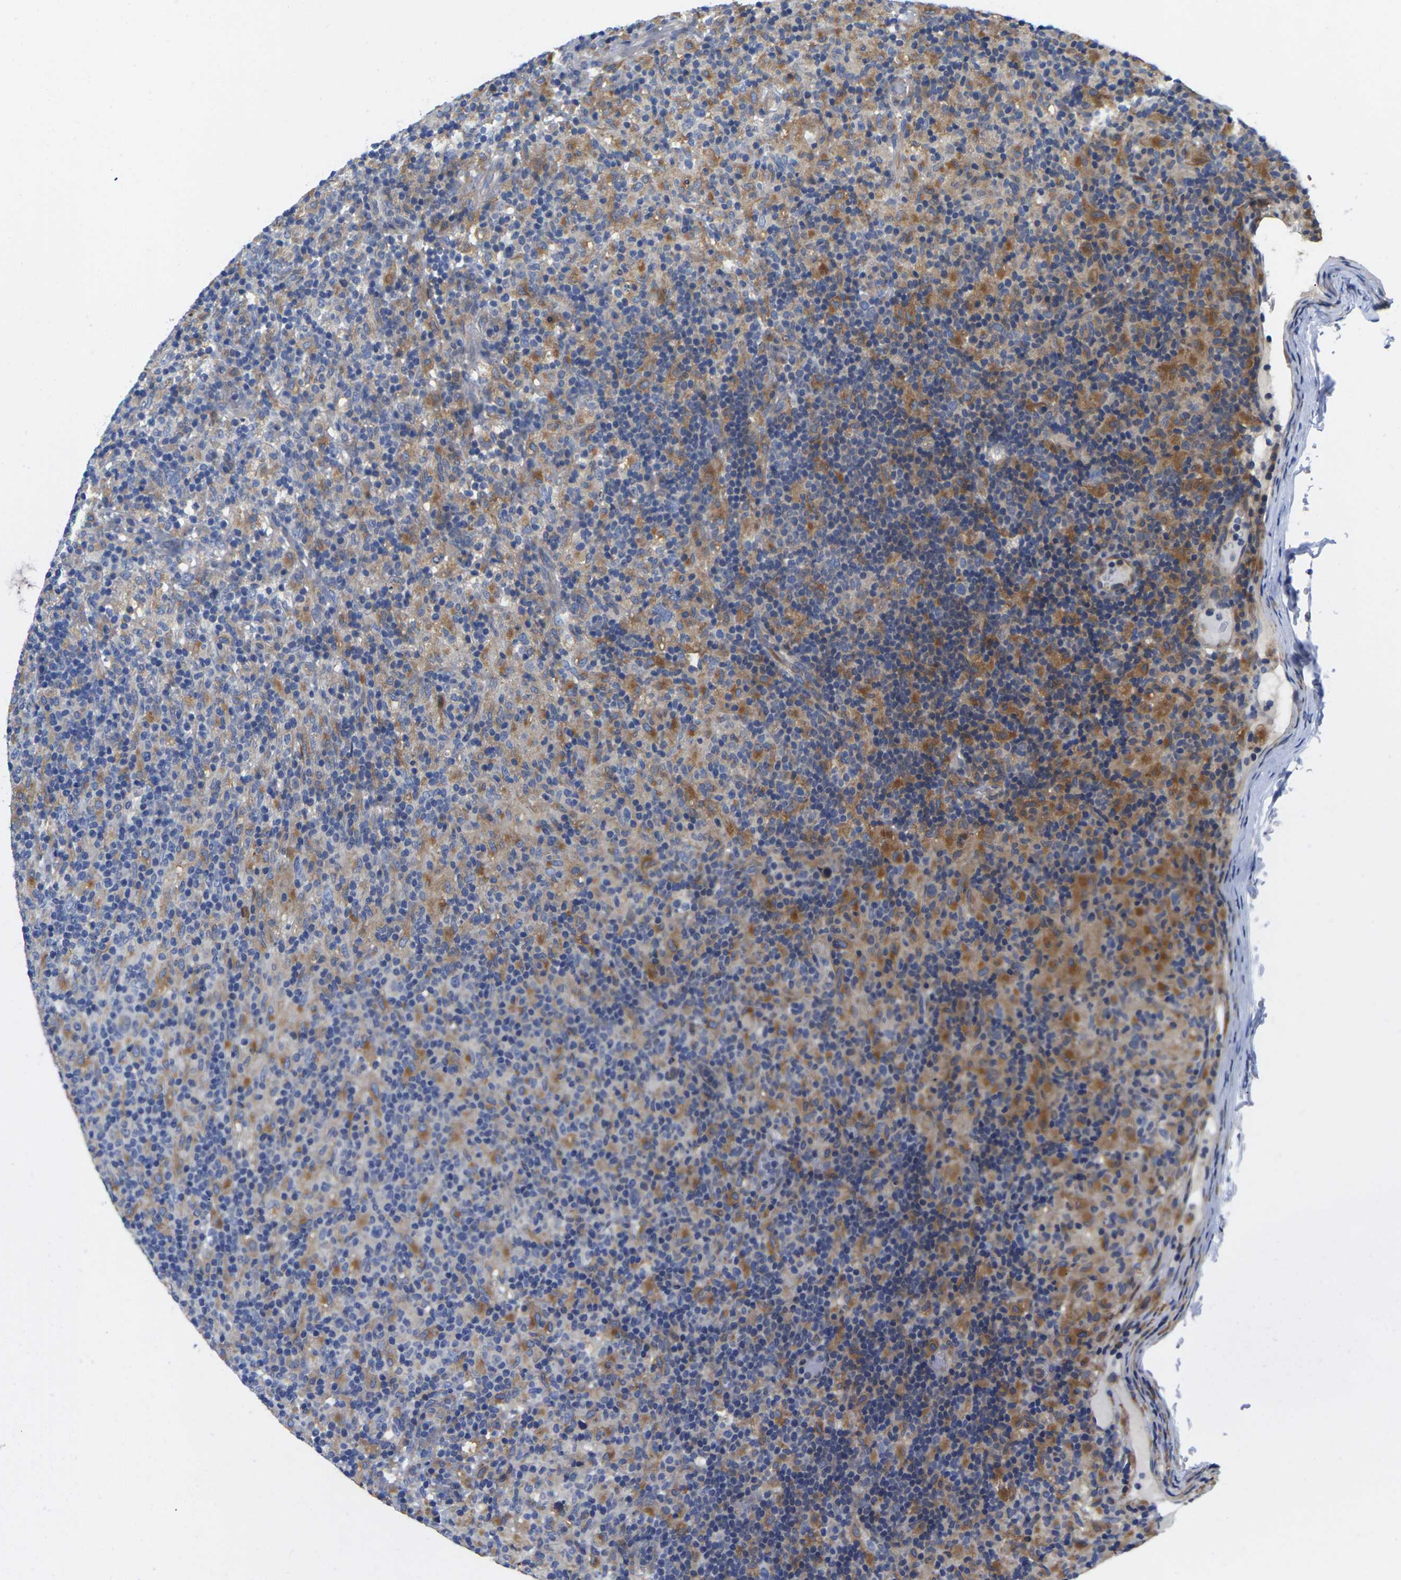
{"staining": {"intensity": "moderate", "quantity": "25%-75%", "location": "cytoplasmic/membranous"}, "tissue": "lymphoma", "cell_type": "Tumor cells", "image_type": "cancer", "snomed": [{"axis": "morphology", "description": "Hodgkin's disease, NOS"}, {"axis": "topography", "description": "Lymph node"}], "caption": "Human Hodgkin's disease stained for a protein (brown) displays moderate cytoplasmic/membranous positive expression in about 25%-75% of tumor cells.", "gene": "SCNN1A", "patient": {"sex": "male", "age": 70}}